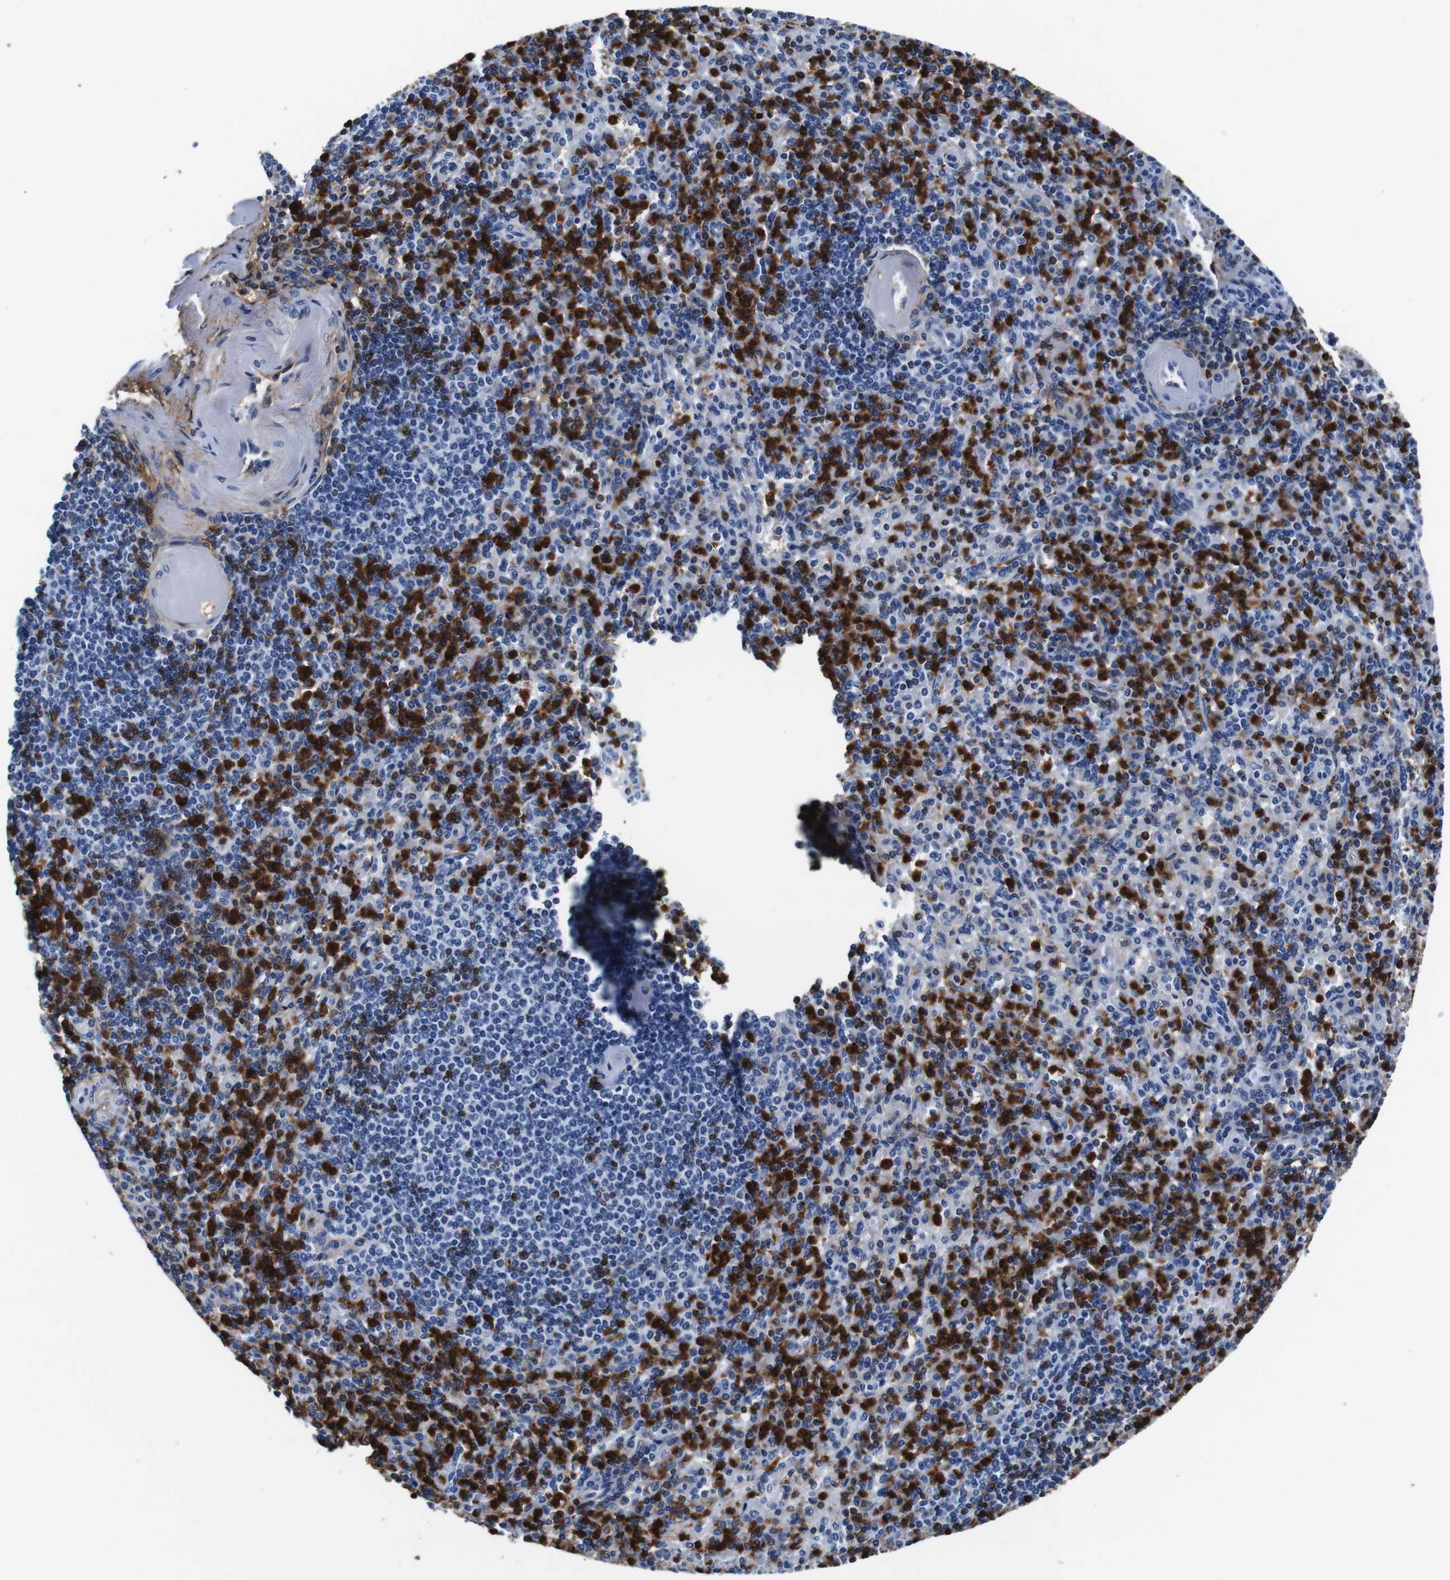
{"staining": {"intensity": "strong", "quantity": "25%-75%", "location": "cytoplasmic/membranous"}, "tissue": "spleen", "cell_type": "Cells in red pulp", "image_type": "normal", "snomed": [{"axis": "morphology", "description": "Normal tissue, NOS"}, {"axis": "topography", "description": "Spleen"}], "caption": "A high-resolution image shows IHC staining of unremarkable spleen, which displays strong cytoplasmic/membranous expression in approximately 25%-75% of cells in red pulp. The staining was performed using DAB, with brown indicating positive protein expression. Nuclei are stained blue with hematoxylin.", "gene": "ANXA1", "patient": {"sex": "female", "age": 74}}